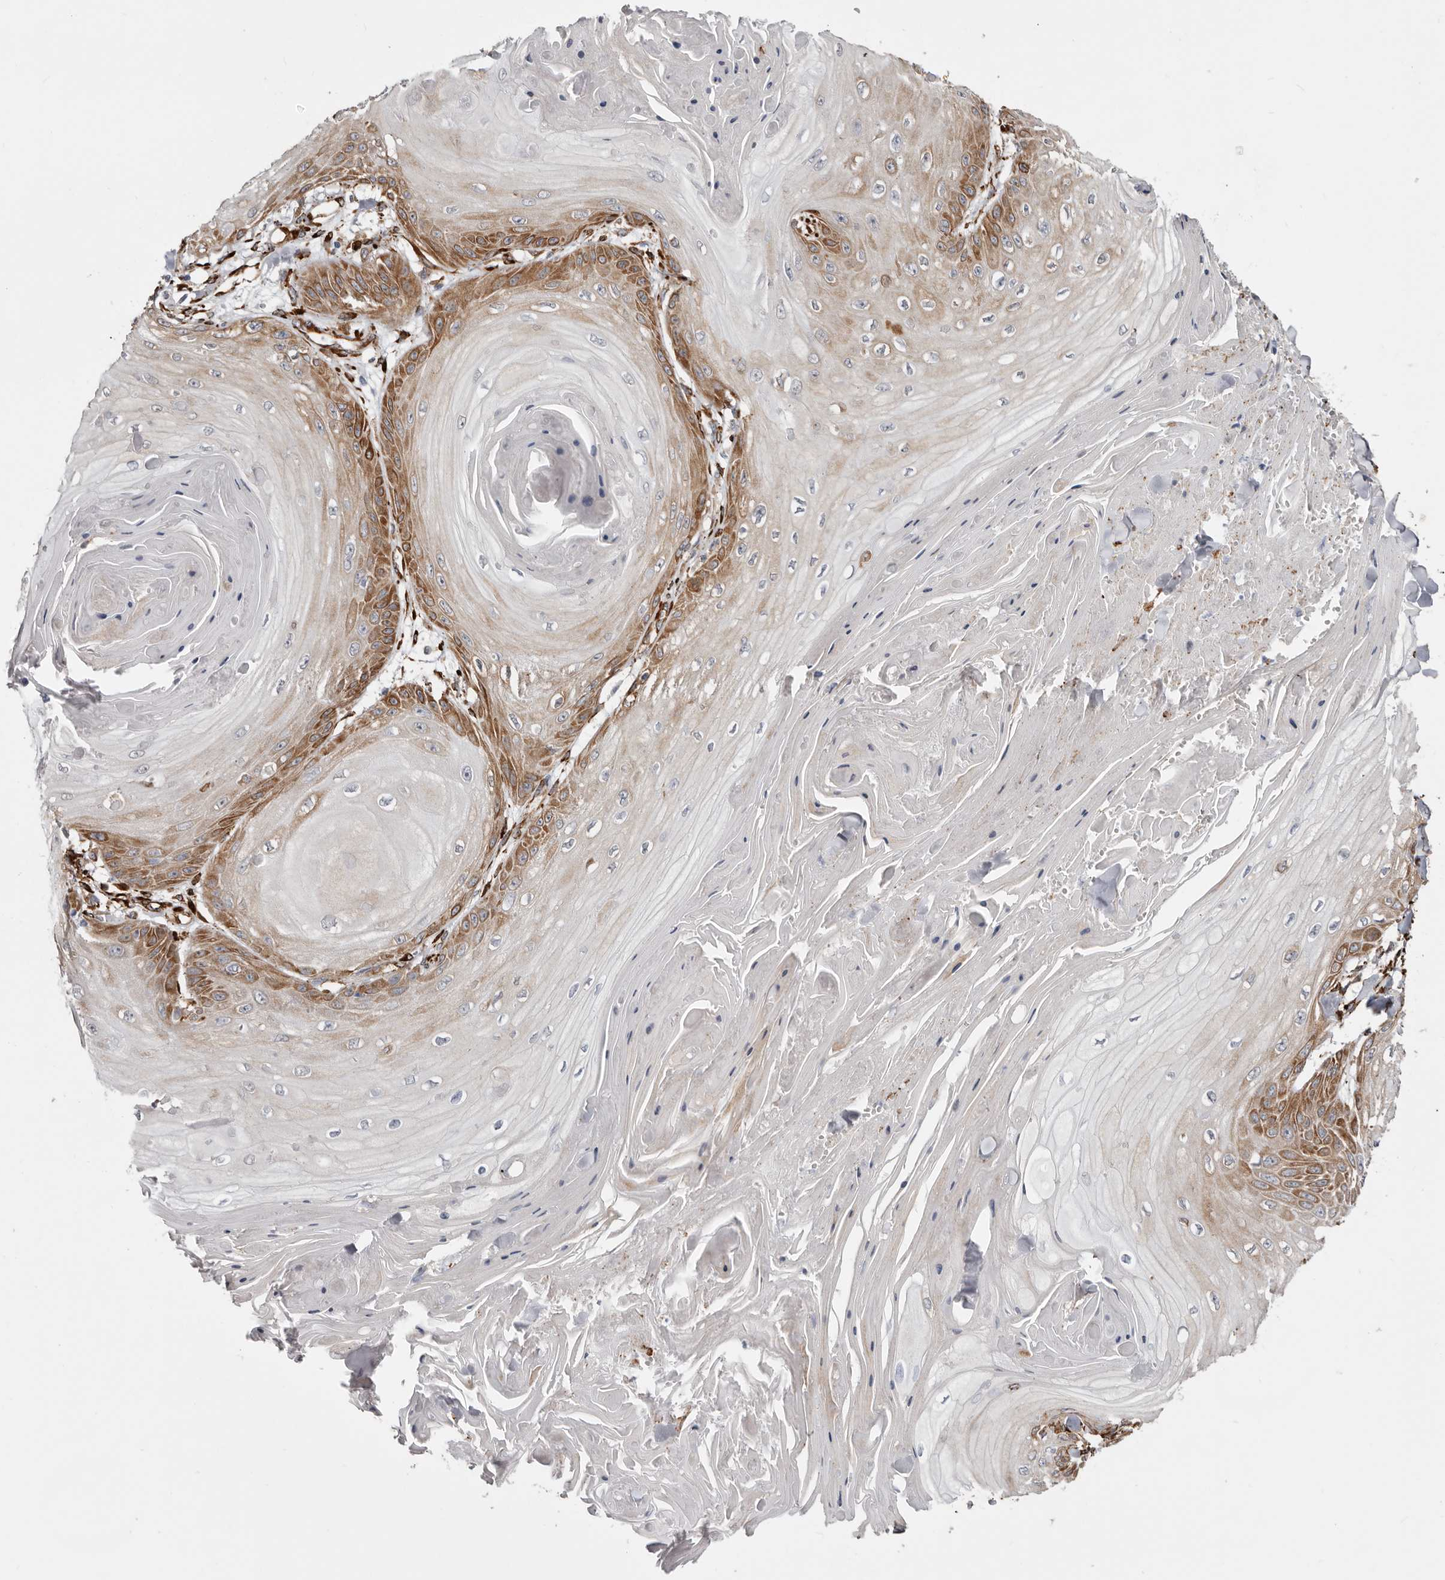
{"staining": {"intensity": "moderate", "quantity": "25%-75%", "location": "cytoplasmic/membranous"}, "tissue": "skin cancer", "cell_type": "Tumor cells", "image_type": "cancer", "snomed": [{"axis": "morphology", "description": "Squamous cell carcinoma, NOS"}, {"axis": "topography", "description": "Skin"}], "caption": "This photomicrograph exhibits skin squamous cell carcinoma stained with immunohistochemistry to label a protein in brown. The cytoplasmic/membranous of tumor cells show moderate positivity for the protein. Nuclei are counter-stained blue.", "gene": "SEMA3E", "patient": {"sex": "male", "age": 74}}